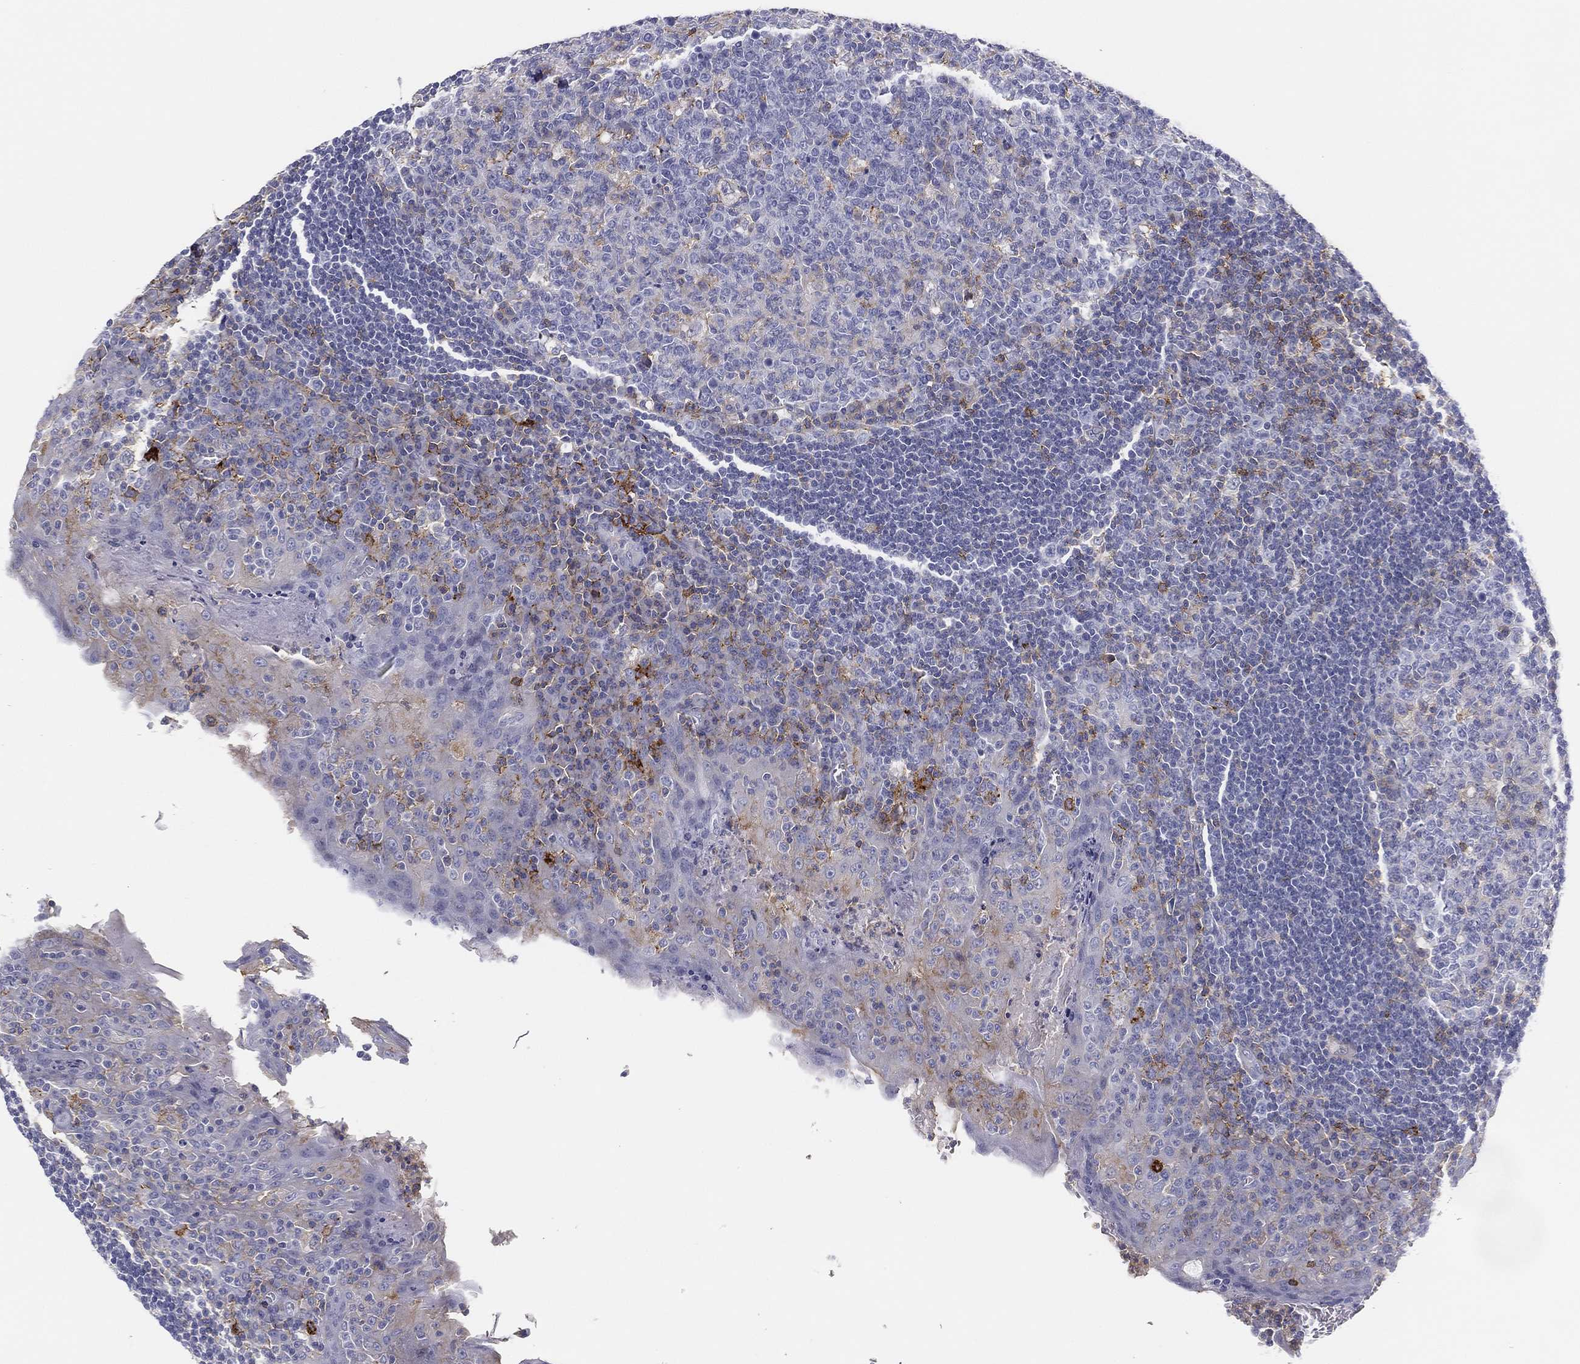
{"staining": {"intensity": "negative", "quantity": "none", "location": "none"}, "tissue": "tonsil", "cell_type": "Germinal center cells", "image_type": "normal", "snomed": [{"axis": "morphology", "description": "Normal tissue, NOS"}, {"axis": "topography", "description": "Tonsil"}], "caption": "An immunohistochemistry micrograph of benign tonsil is shown. There is no staining in germinal center cells of tonsil.", "gene": "SELPLG", "patient": {"sex": "female", "age": 13}}